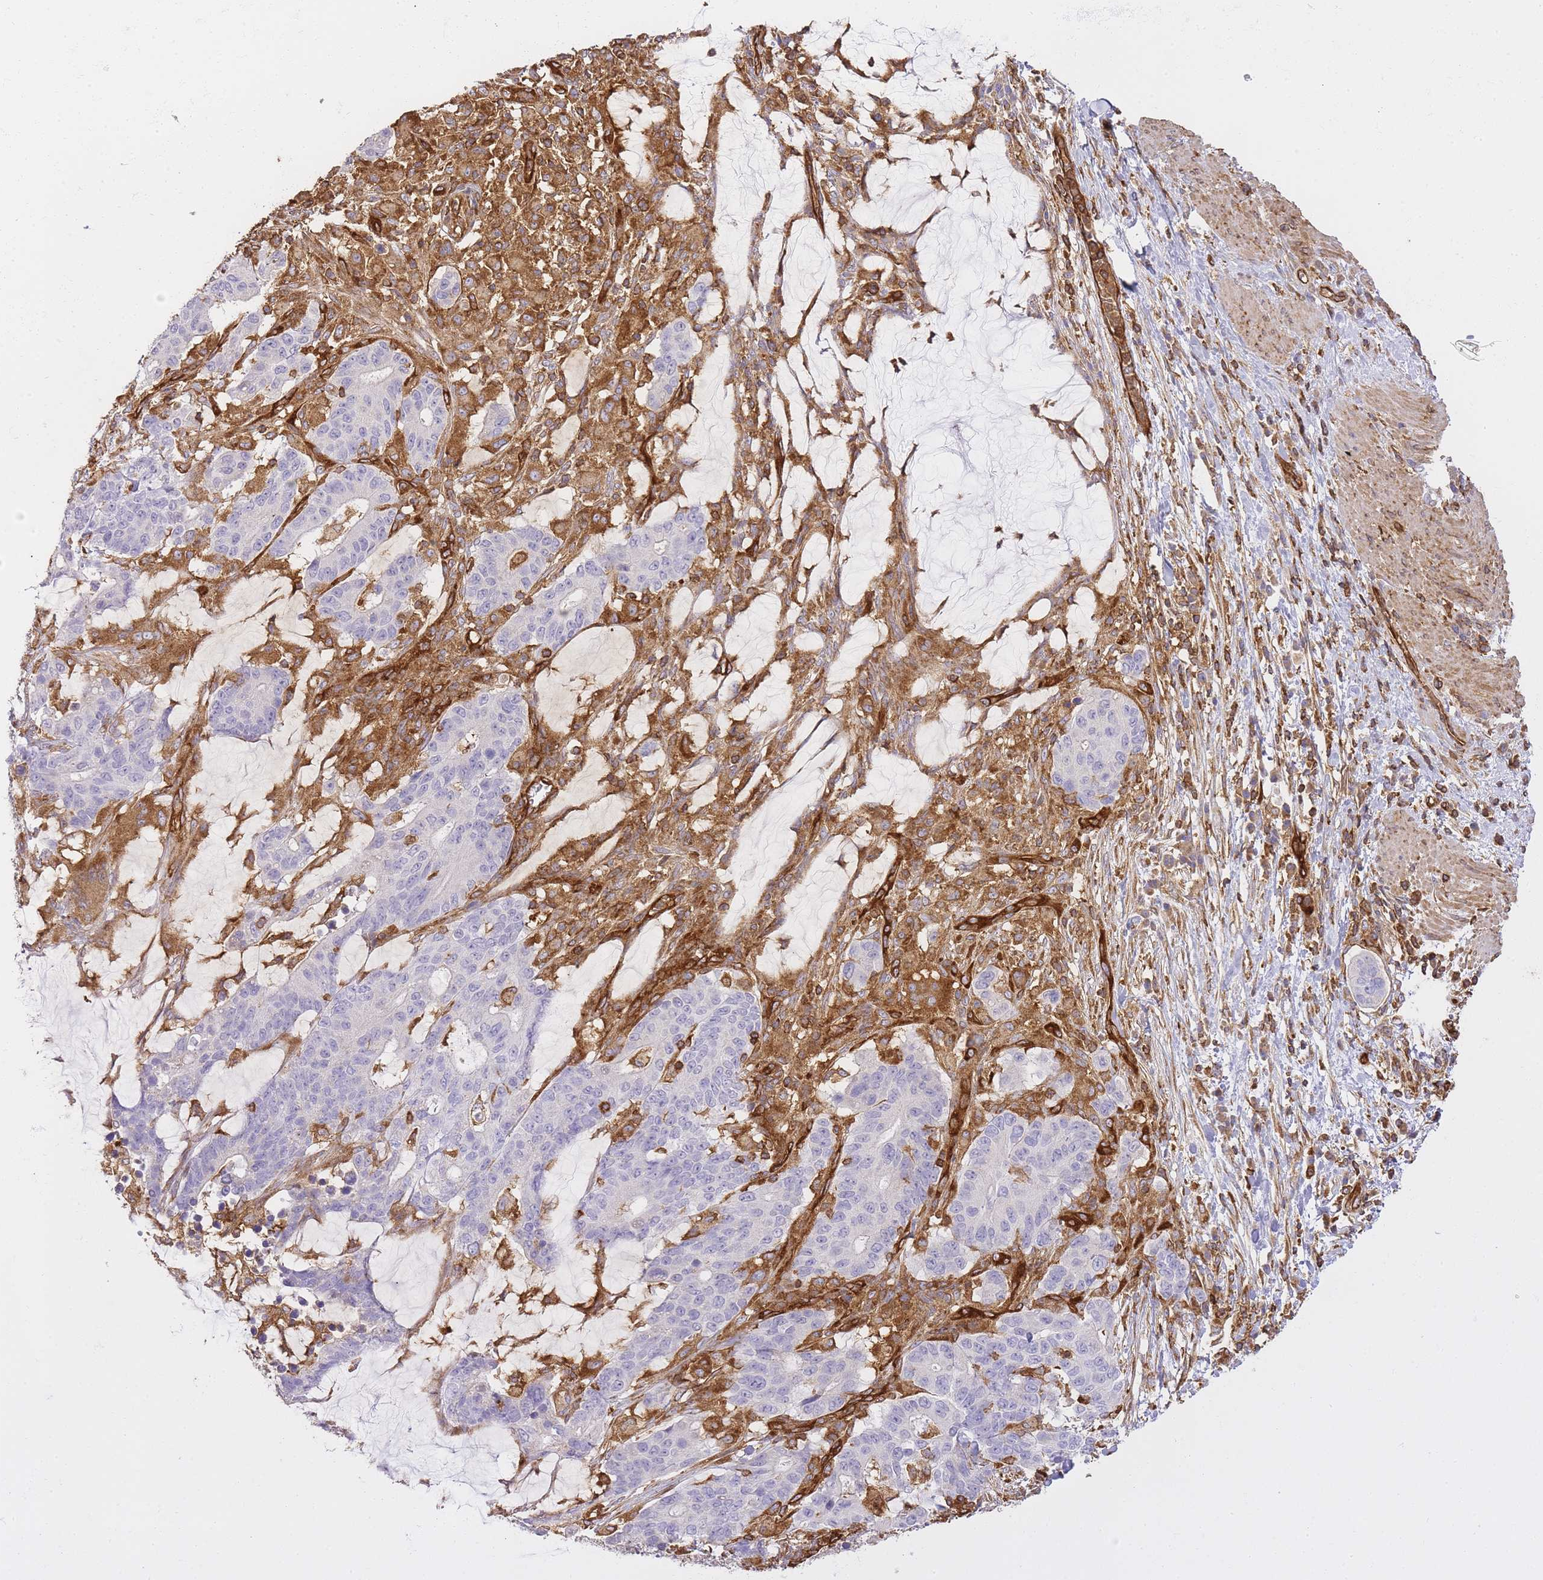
{"staining": {"intensity": "negative", "quantity": "none", "location": "none"}, "tissue": "stomach cancer", "cell_type": "Tumor cells", "image_type": "cancer", "snomed": [{"axis": "morphology", "description": "Normal tissue, NOS"}, {"axis": "morphology", "description": "Adenocarcinoma, NOS"}, {"axis": "topography", "description": "Stomach"}], "caption": "Tumor cells are negative for brown protein staining in stomach cancer (adenocarcinoma). (DAB (3,3'-diaminobenzidine) IHC, high magnification).", "gene": "MSN", "patient": {"sex": "female", "age": 64}}